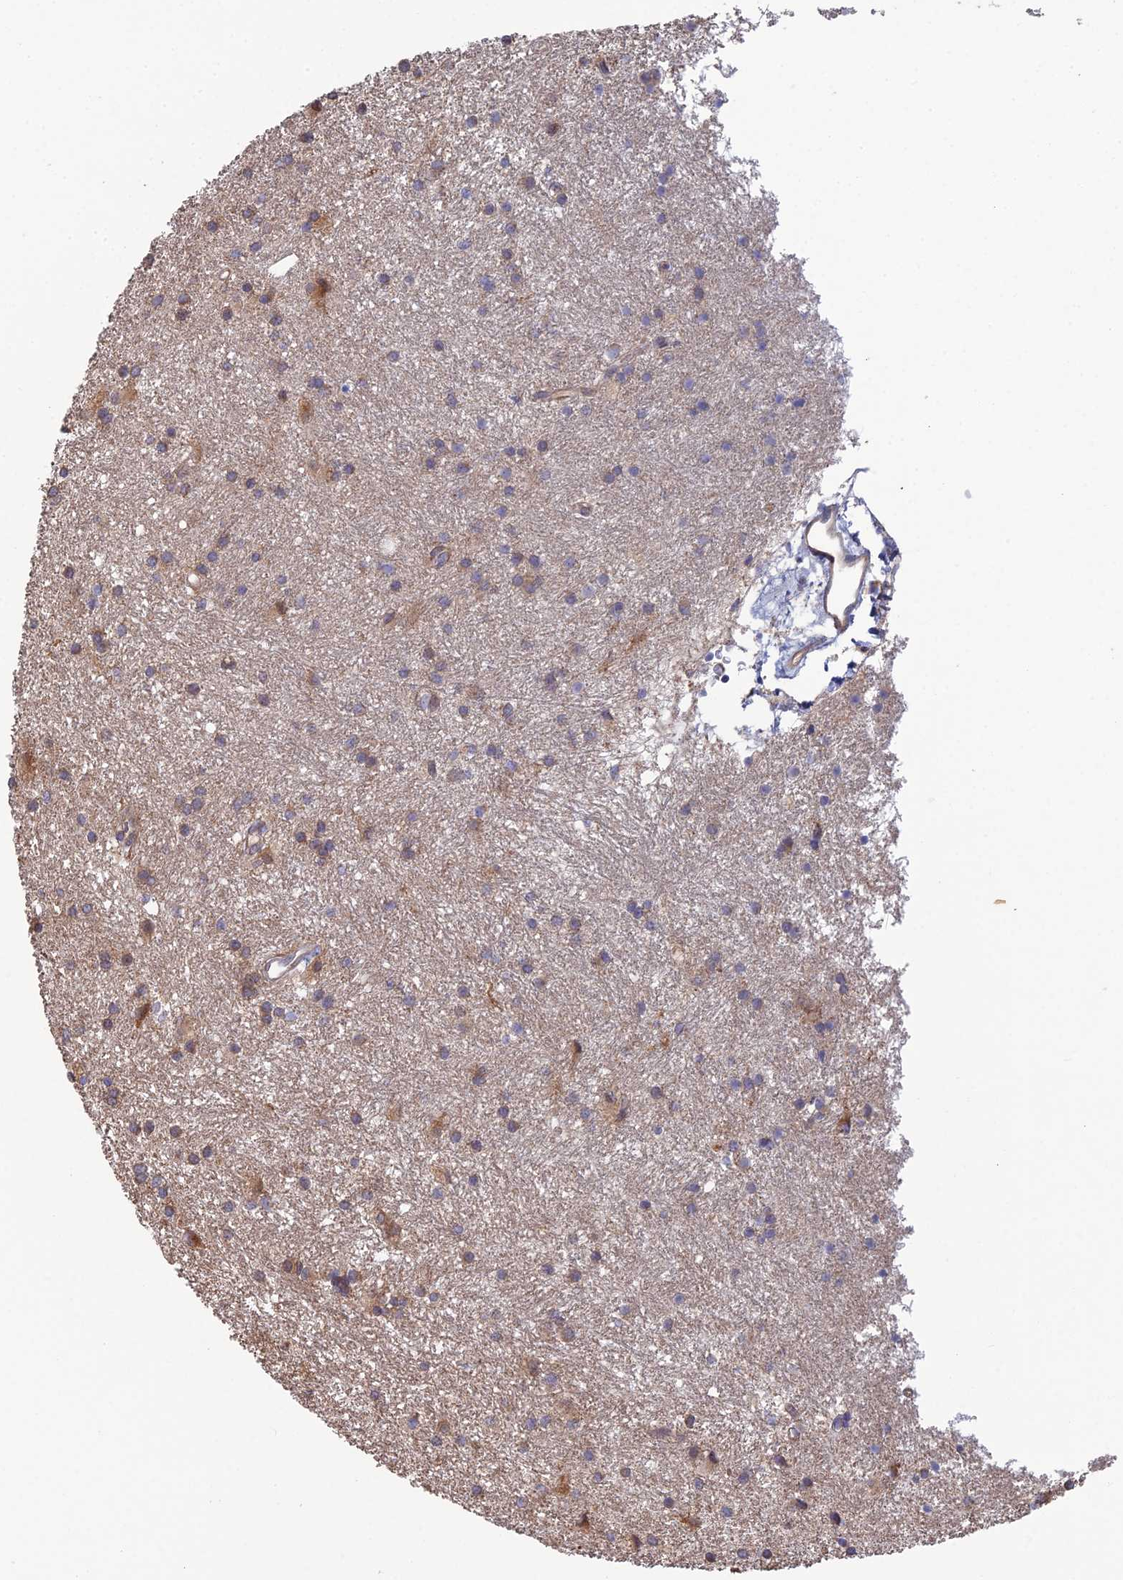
{"staining": {"intensity": "weak", "quantity": "25%-75%", "location": "cytoplasmic/membranous"}, "tissue": "glioma", "cell_type": "Tumor cells", "image_type": "cancer", "snomed": [{"axis": "morphology", "description": "Glioma, malignant, High grade"}, {"axis": "topography", "description": "Brain"}], "caption": "DAB (3,3'-diaminobenzidine) immunohistochemical staining of human malignant high-grade glioma demonstrates weak cytoplasmic/membranous protein expression in about 25%-75% of tumor cells.", "gene": "ARL16", "patient": {"sex": "male", "age": 77}}